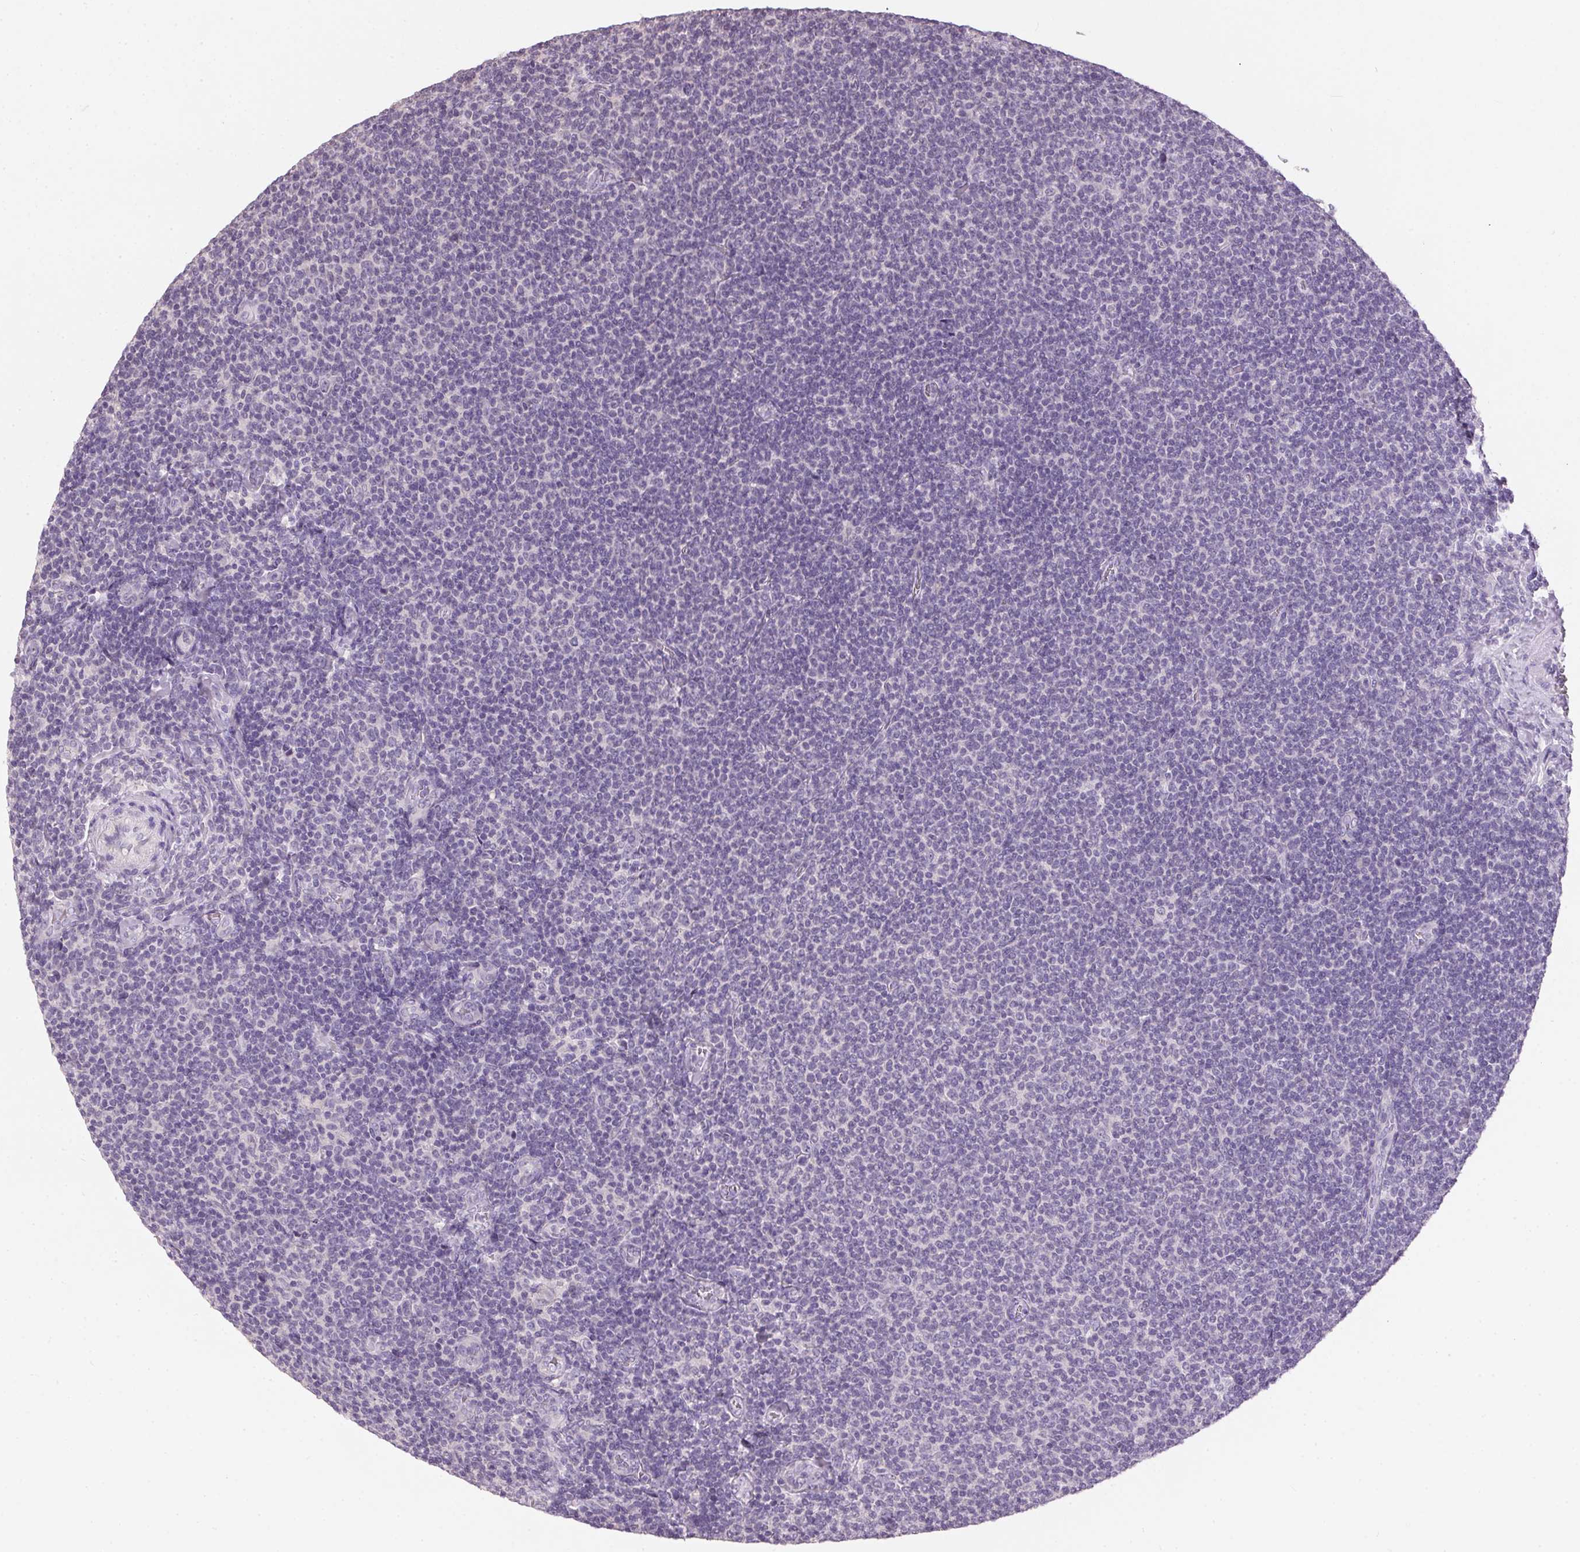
{"staining": {"intensity": "negative", "quantity": "none", "location": "none"}, "tissue": "lymphoma", "cell_type": "Tumor cells", "image_type": "cancer", "snomed": [{"axis": "morphology", "description": "Malignant lymphoma, non-Hodgkin's type, Low grade"}, {"axis": "topography", "description": "Lymph node"}], "caption": "High power microscopy image of an immunohistochemistry image of lymphoma, revealing no significant staining in tumor cells.", "gene": "HSD17B1", "patient": {"sex": "male", "age": 52}}